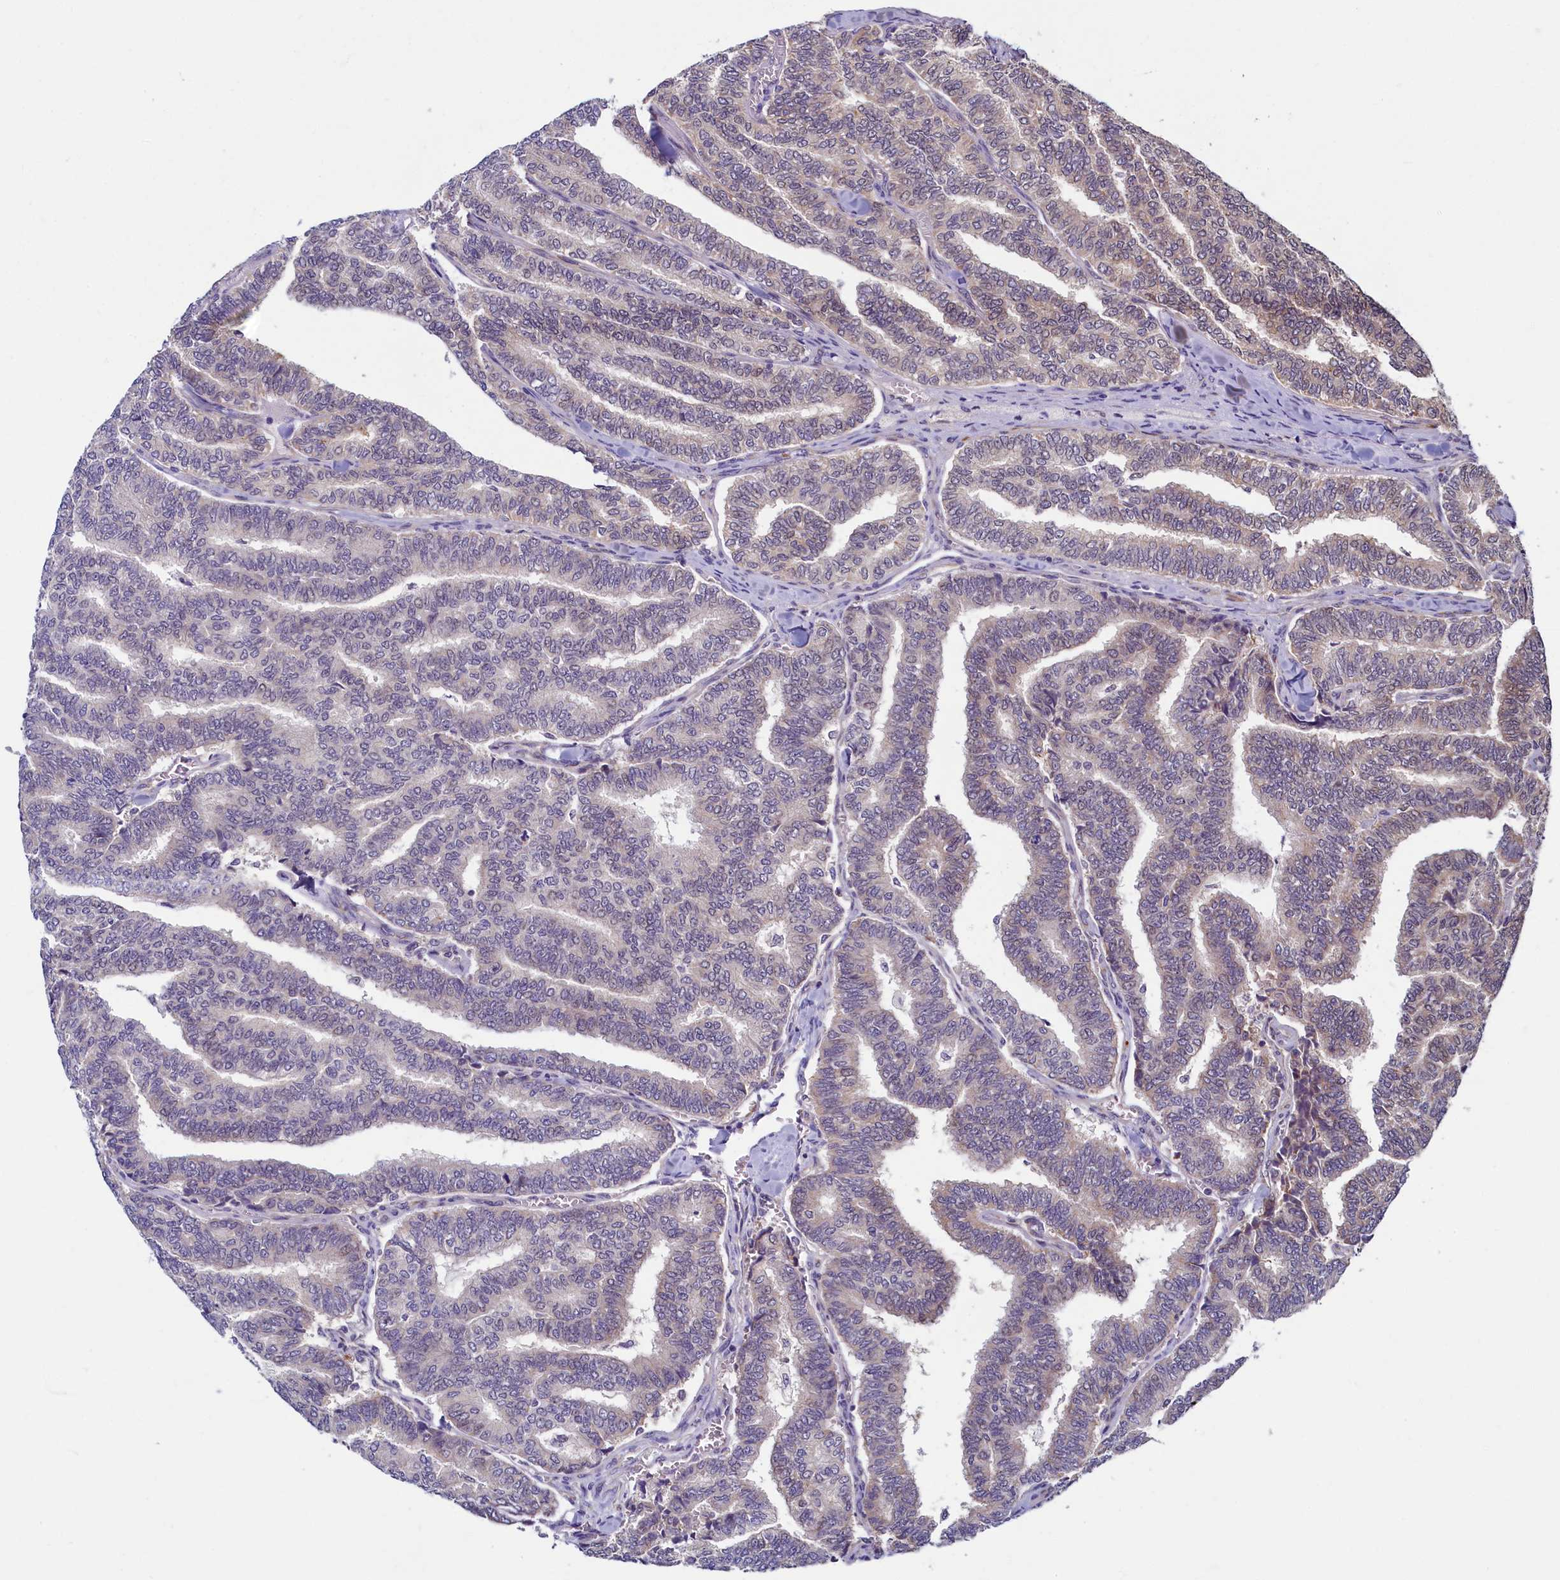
{"staining": {"intensity": "negative", "quantity": "none", "location": "none"}, "tissue": "thyroid cancer", "cell_type": "Tumor cells", "image_type": "cancer", "snomed": [{"axis": "morphology", "description": "Papillary adenocarcinoma, NOS"}, {"axis": "topography", "description": "Thyroid gland"}], "caption": "The immunohistochemistry (IHC) histopathology image has no significant positivity in tumor cells of thyroid papillary adenocarcinoma tissue.", "gene": "SLC16A14", "patient": {"sex": "female", "age": 35}}